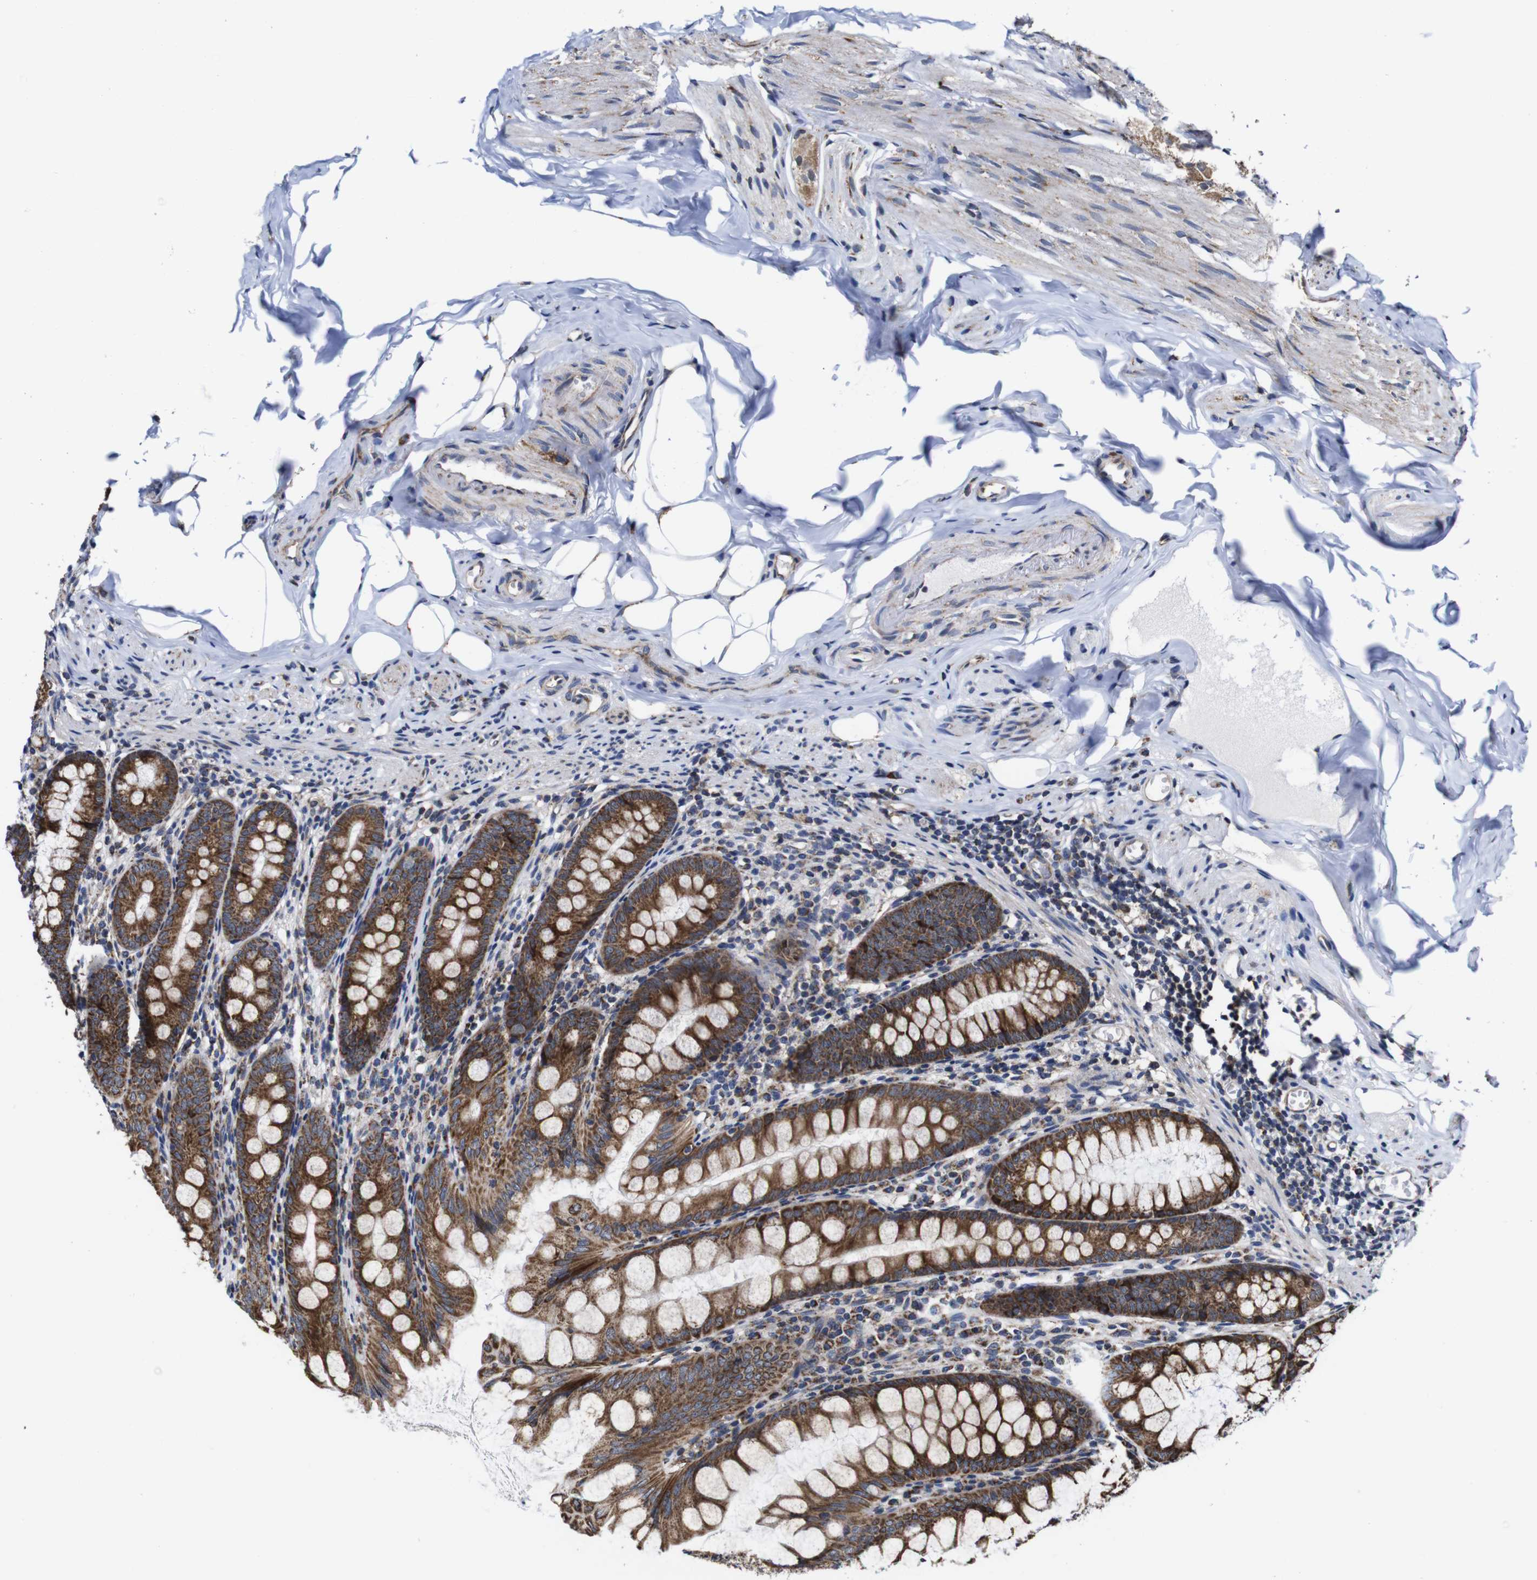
{"staining": {"intensity": "moderate", "quantity": ">75%", "location": "cytoplasmic/membranous"}, "tissue": "appendix", "cell_type": "Glandular cells", "image_type": "normal", "snomed": [{"axis": "morphology", "description": "Normal tissue, NOS"}, {"axis": "topography", "description": "Appendix"}], "caption": "Immunohistochemistry (IHC) histopathology image of unremarkable appendix stained for a protein (brown), which demonstrates medium levels of moderate cytoplasmic/membranous staining in approximately >75% of glandular cells.", "gene": "C17orf80", "patient": {"sex": "female", "age": 77}}